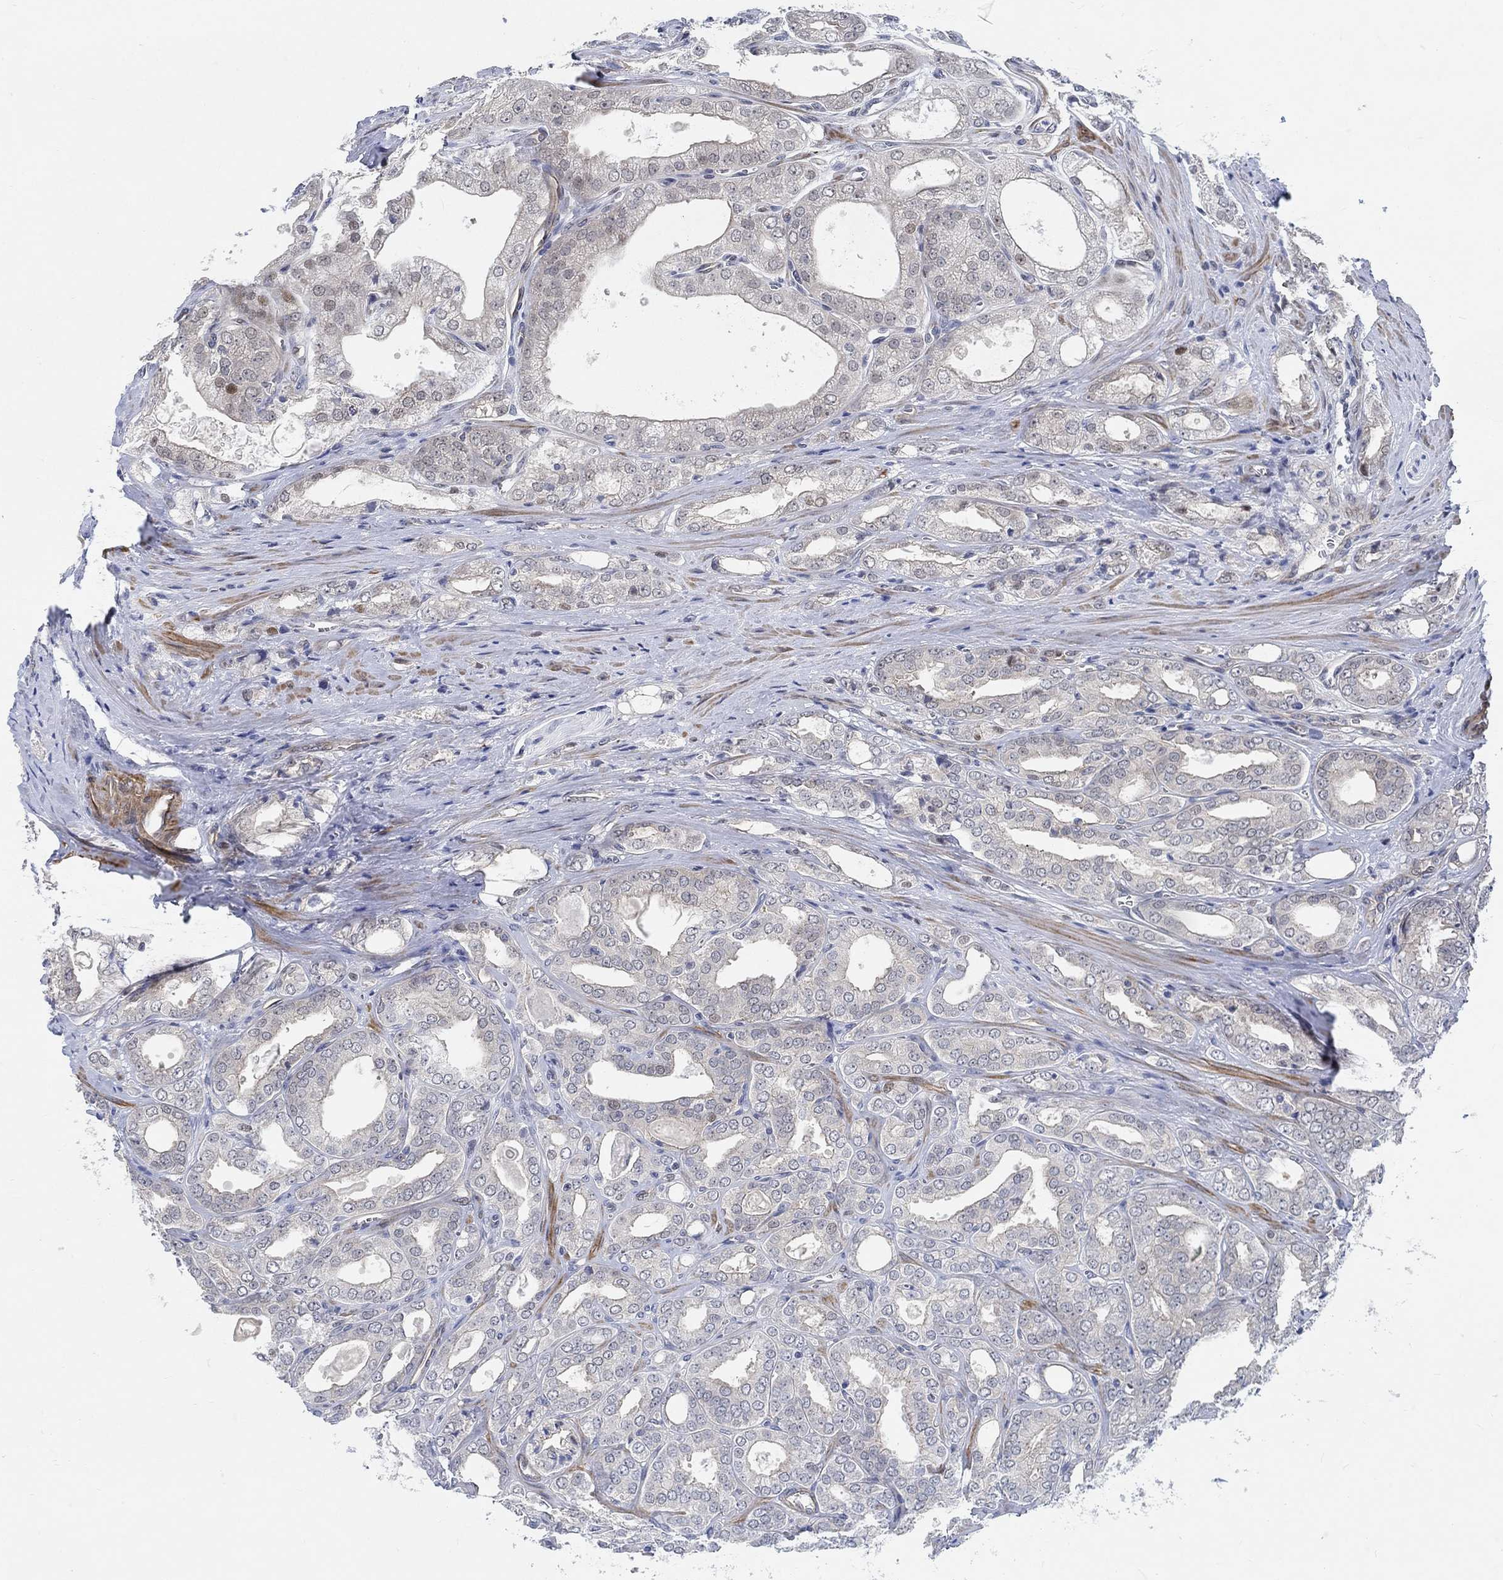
{"staining": {"intensity": "weak", "quantity": "<25%", "location": "nuclear"}, "tissue": "prostate cancer", "cell_type": "Tumor cells", "image_type": "cancer", "snomed": [{"axis": "morphology", "description": "Adenocarcinoma, NOS"}, {"axis": "morphology", "description": "Adenocarcinoma, High grade"}, {"axis": "topography", "description": "Prostate"}], "caption": "A micrograph of adenocarcinoma (prostate) stained for a protein demonstrates no brown staining in tumor cells. Nuclei are stained in blue.", "gene": "KCNH8", "patient": {"sex": "male", "age": 70}}